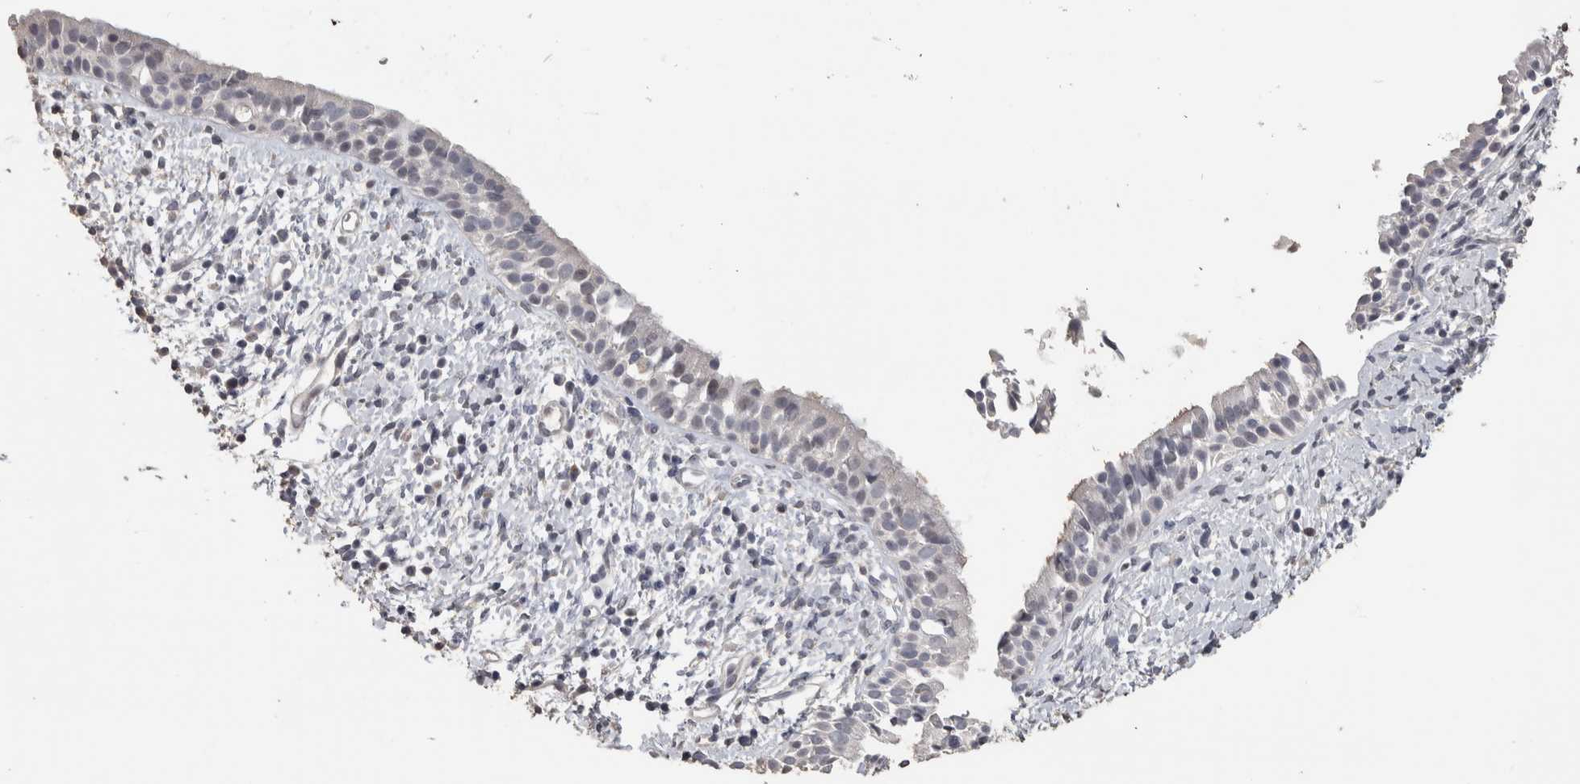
{"staining": {"intensity": "negative", "quantity": "none", "location": "none"}, "tissue": "nasopharynx", "cell_type": "Respiratory epithelial cells", "image_type": "normal", "snomed": [{"axis": "morphology", "description": "Normal tissue, NOS"}, {"axis": "topography", "description": "Nasopharynx"}], "caption": "This is an IHC image of benign nasopharynx. There is no expression in respiratory epithelial cells.", "gene": "NECAB1", "patient": {"sex": "male", "age": 22}}